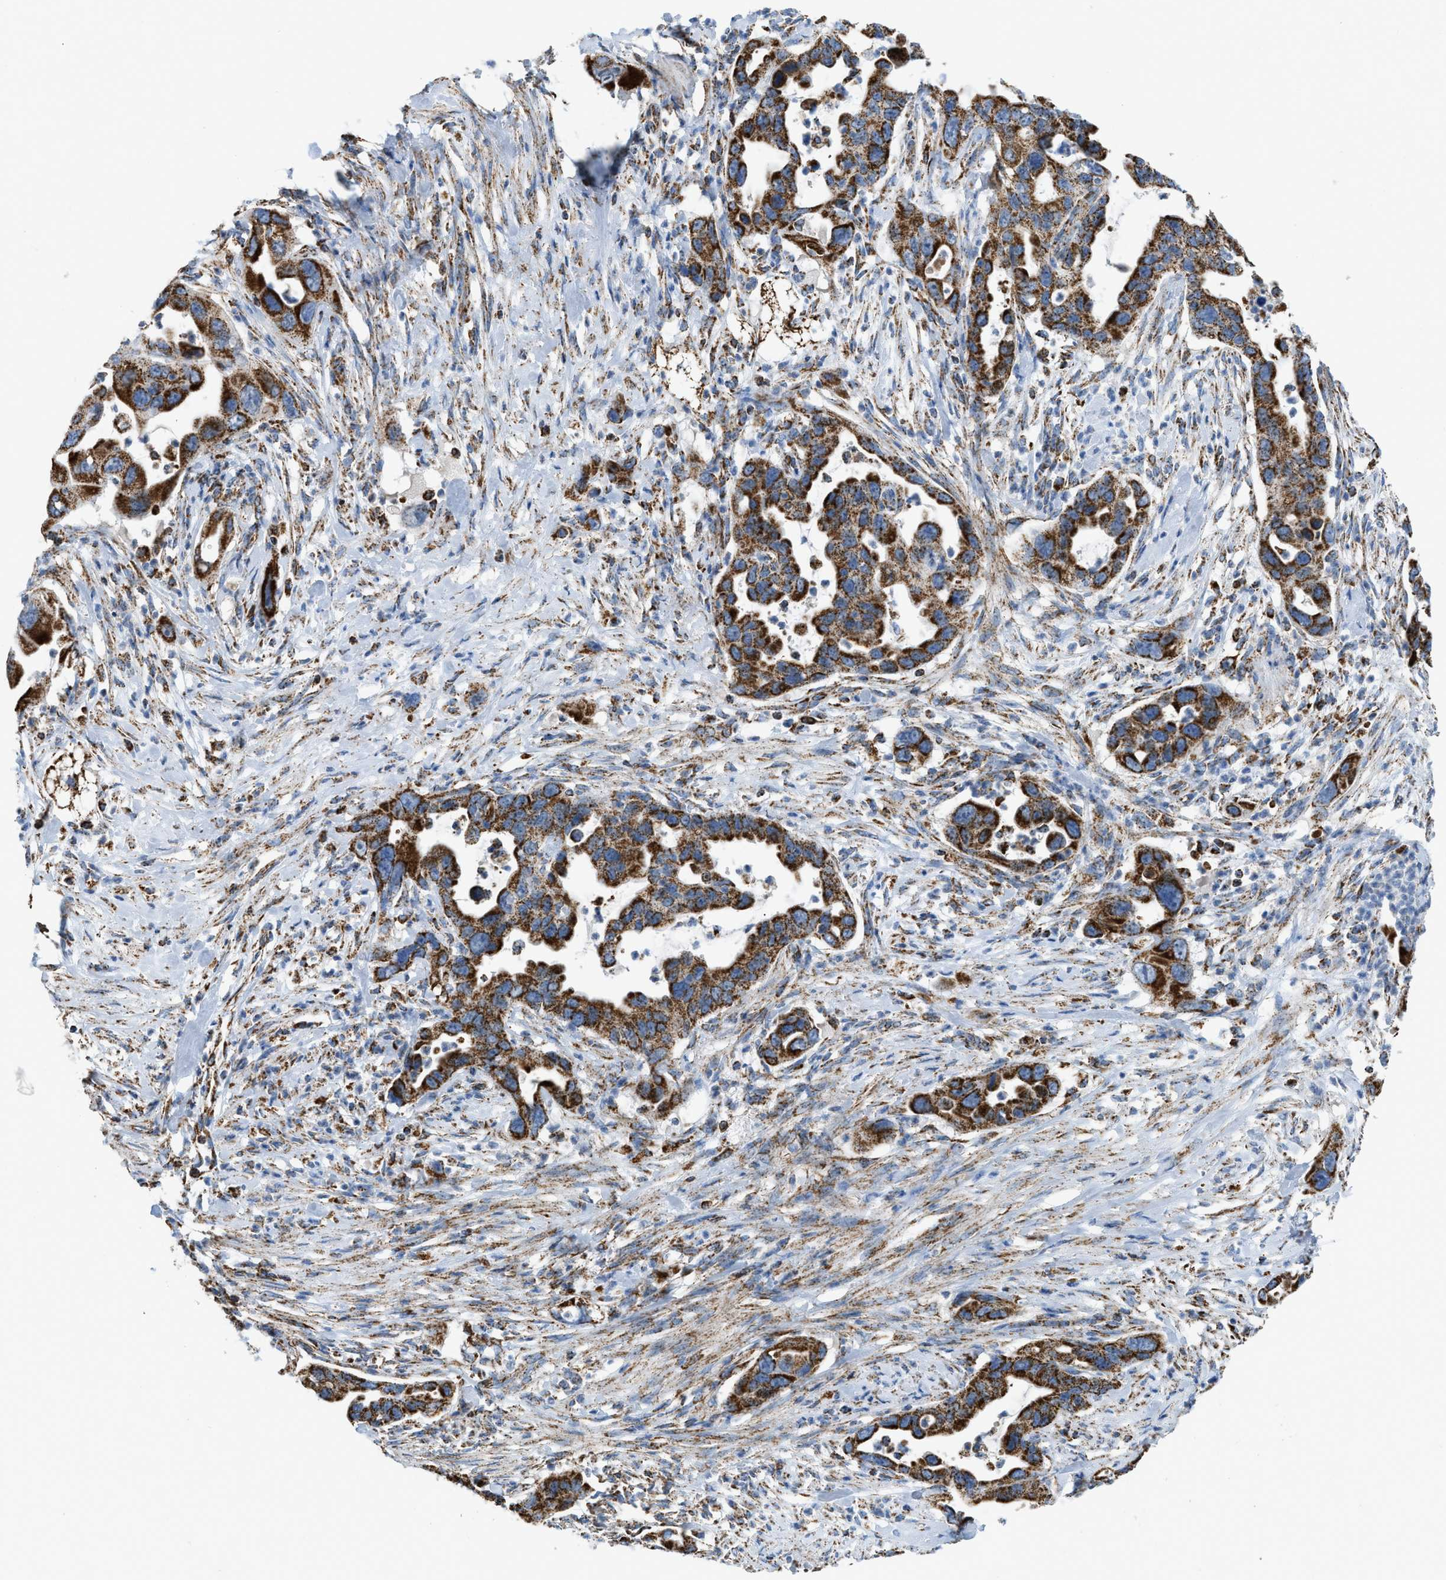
{"staining": {"intensity": "strong", "quantity": ">75%", "location": "cytoplasmic/membranous"}, "tissue": "pancreatic cancer", "cell_type": "Tumor cells", "image_type": "cancer", "snomed": [{"axis": "morphology", "description": "Adenocarcinoma, NOS"}, {"axis": "topography", "description": "Pancreas"}], "caption": "IHC of human pancreatic cancer displays high levels of strong cytoplasmic/membranous expression in approximately >75% of tumor cells.", "gene": "ETFB", "patient": {"sex": "female", "age": 70}}